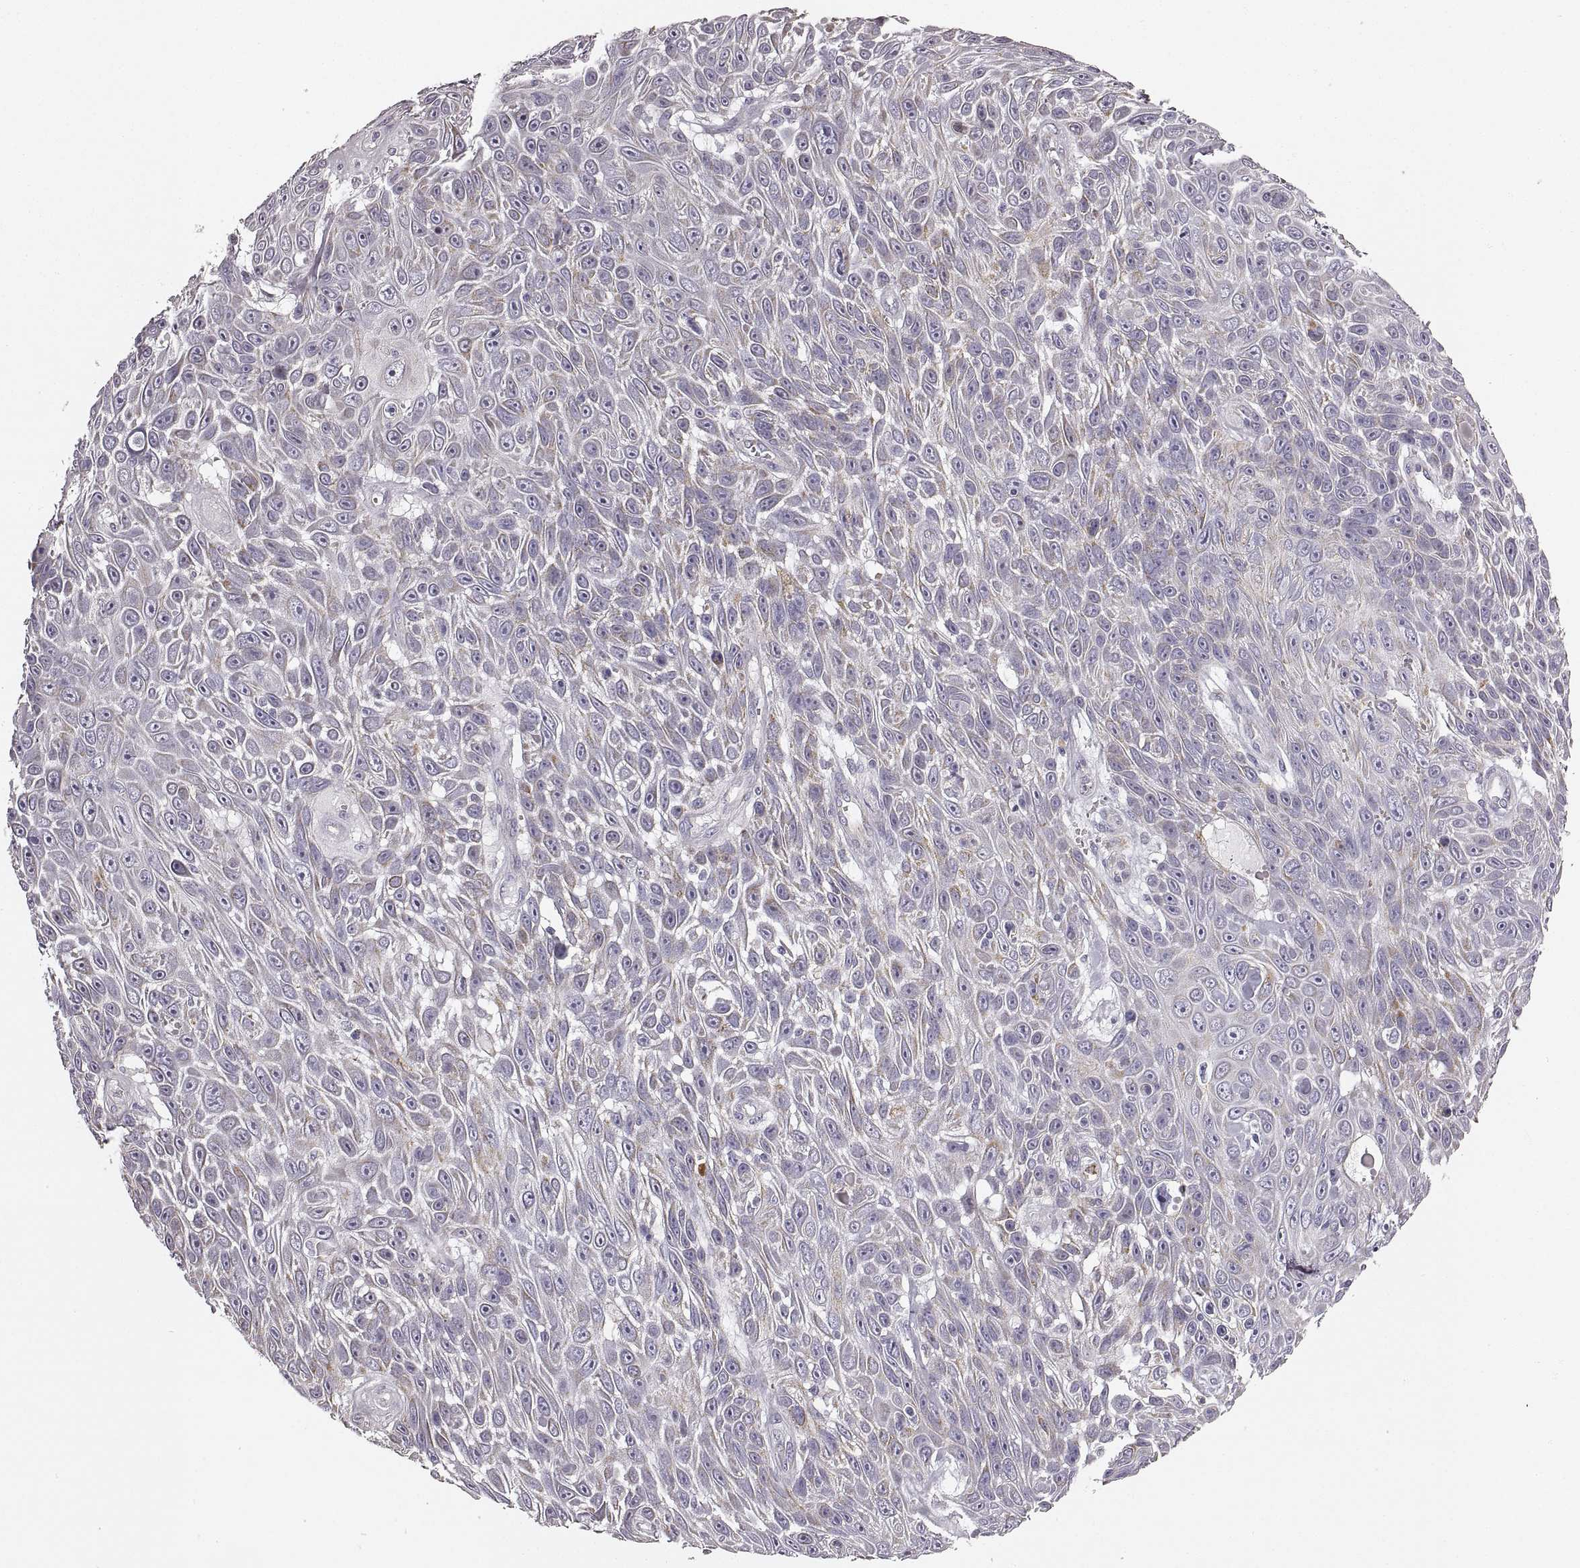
{"staining": {"intensity": "weak", "quantity": "25%-75%", "location": "cytoplasmic/membranous"}, "tissue": "skin cancer", "cell_type": "Tumor cells", "image_type": "cancer", "snomed": [{"axis": "morphology", "description": "Squamous cell carcinoma, NOS"}, {"axis": "topography", "description": "Skin"}], "caption": "Skin squamous cell carcinoma stained with DAB IHC displays low levels of weak cytoplasmic/membranous positivity in approximately 25%-75% of tumor cells.", "gene": "RDH13", "patient": {"sex": "male", "age": 82}}